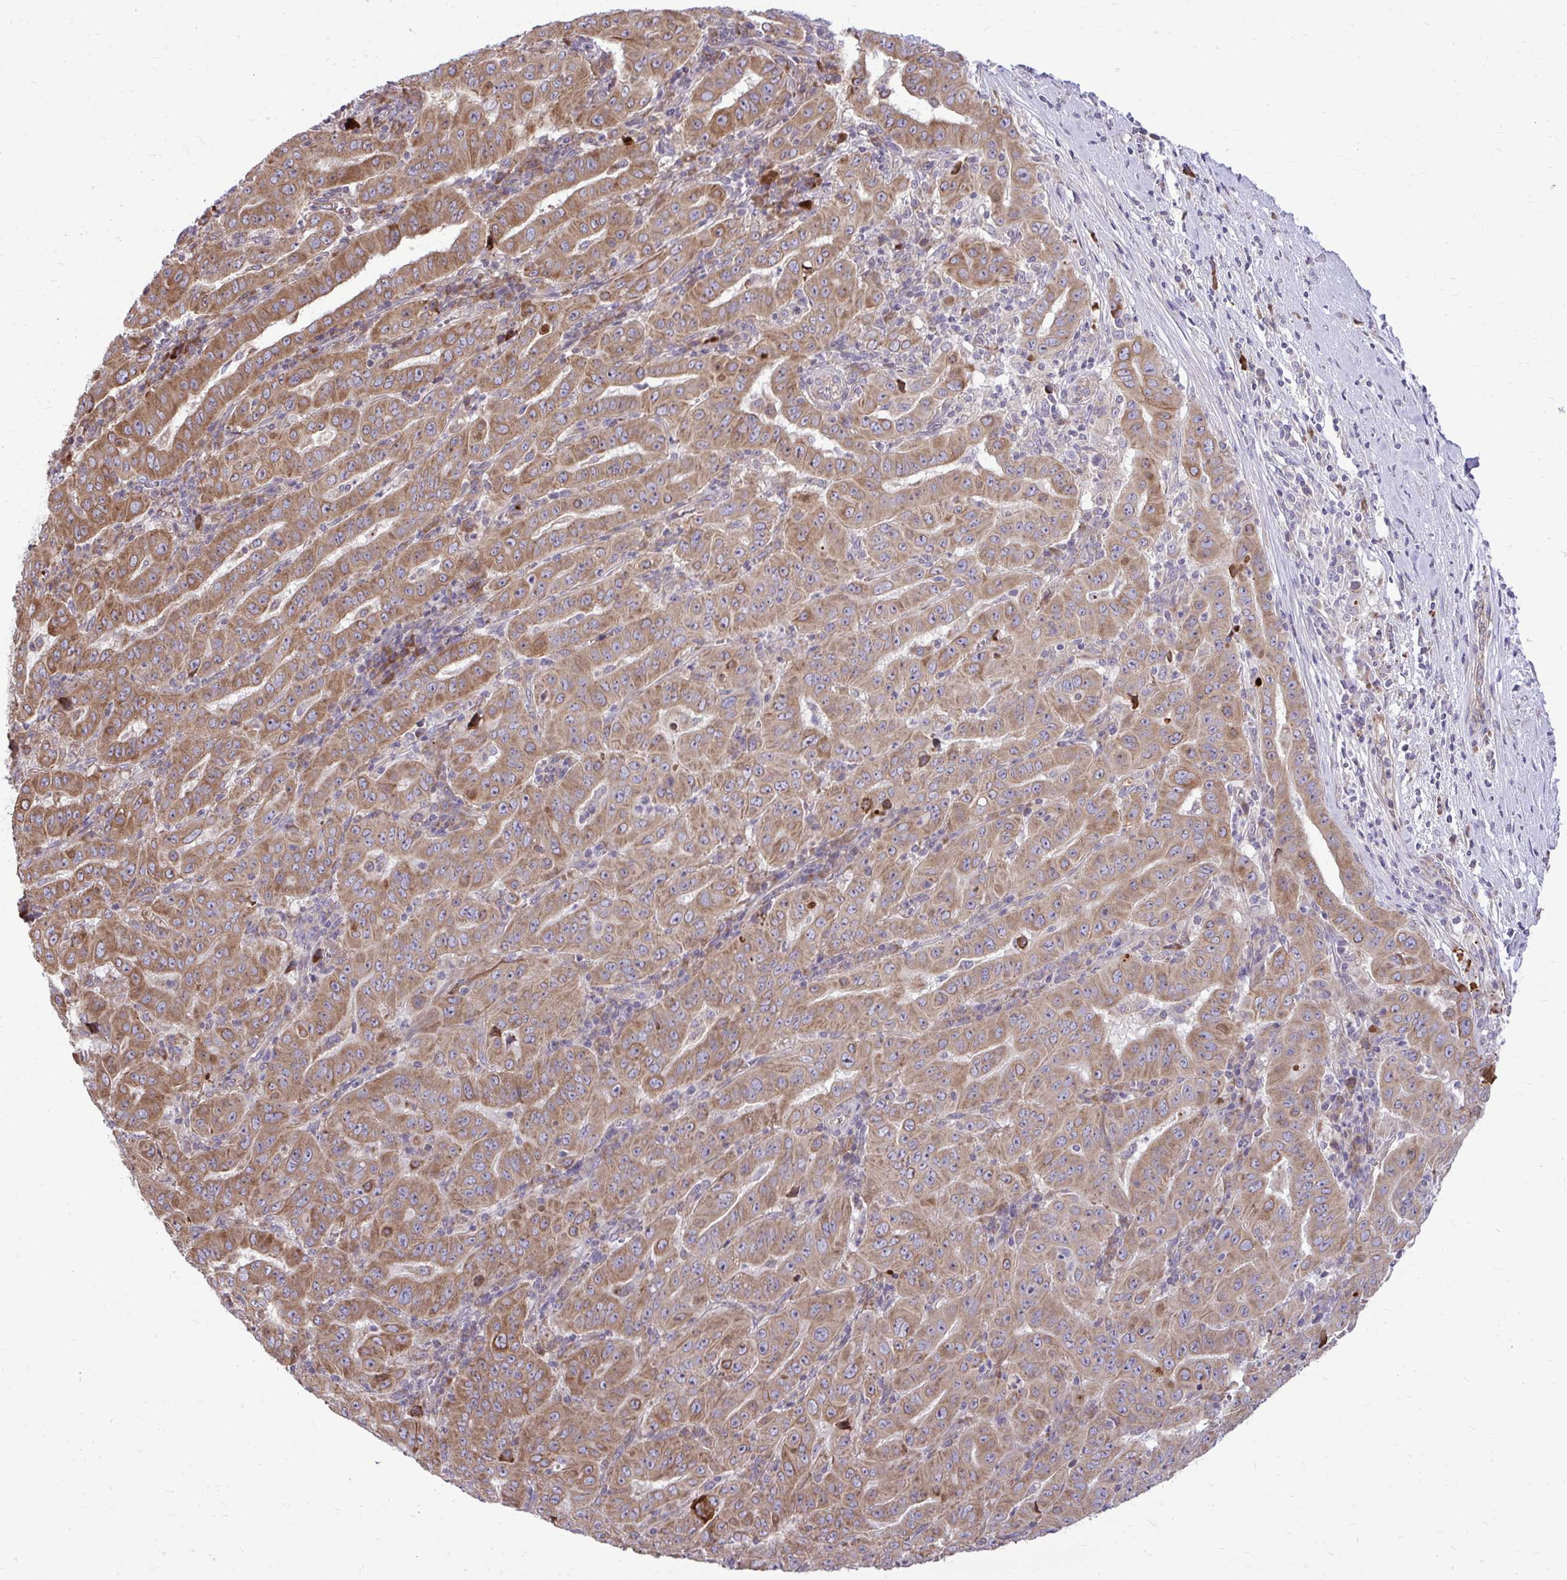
{"staining": {"intensity": "moderate", "quantity": ">75%", "location": "cytoplasmic/membranous"}, "tissue": "pancreatic cancer", "cell_type": "Tumor cells", "image_type": "cancer", "snomed": [{"axis": "morphology", "description": "Adenocarcinoma, NOS"}, {"axis": "topography", "description": "Pancreas"}], "caption": "Moderate cytoplasmic/membranous expression for a protein is appreciated in about >75% of tumor cells of pancreatic cancer using immunohistochemistry.", "gene": "METTL9", "patient": {"sex": "male", "age": 63}}